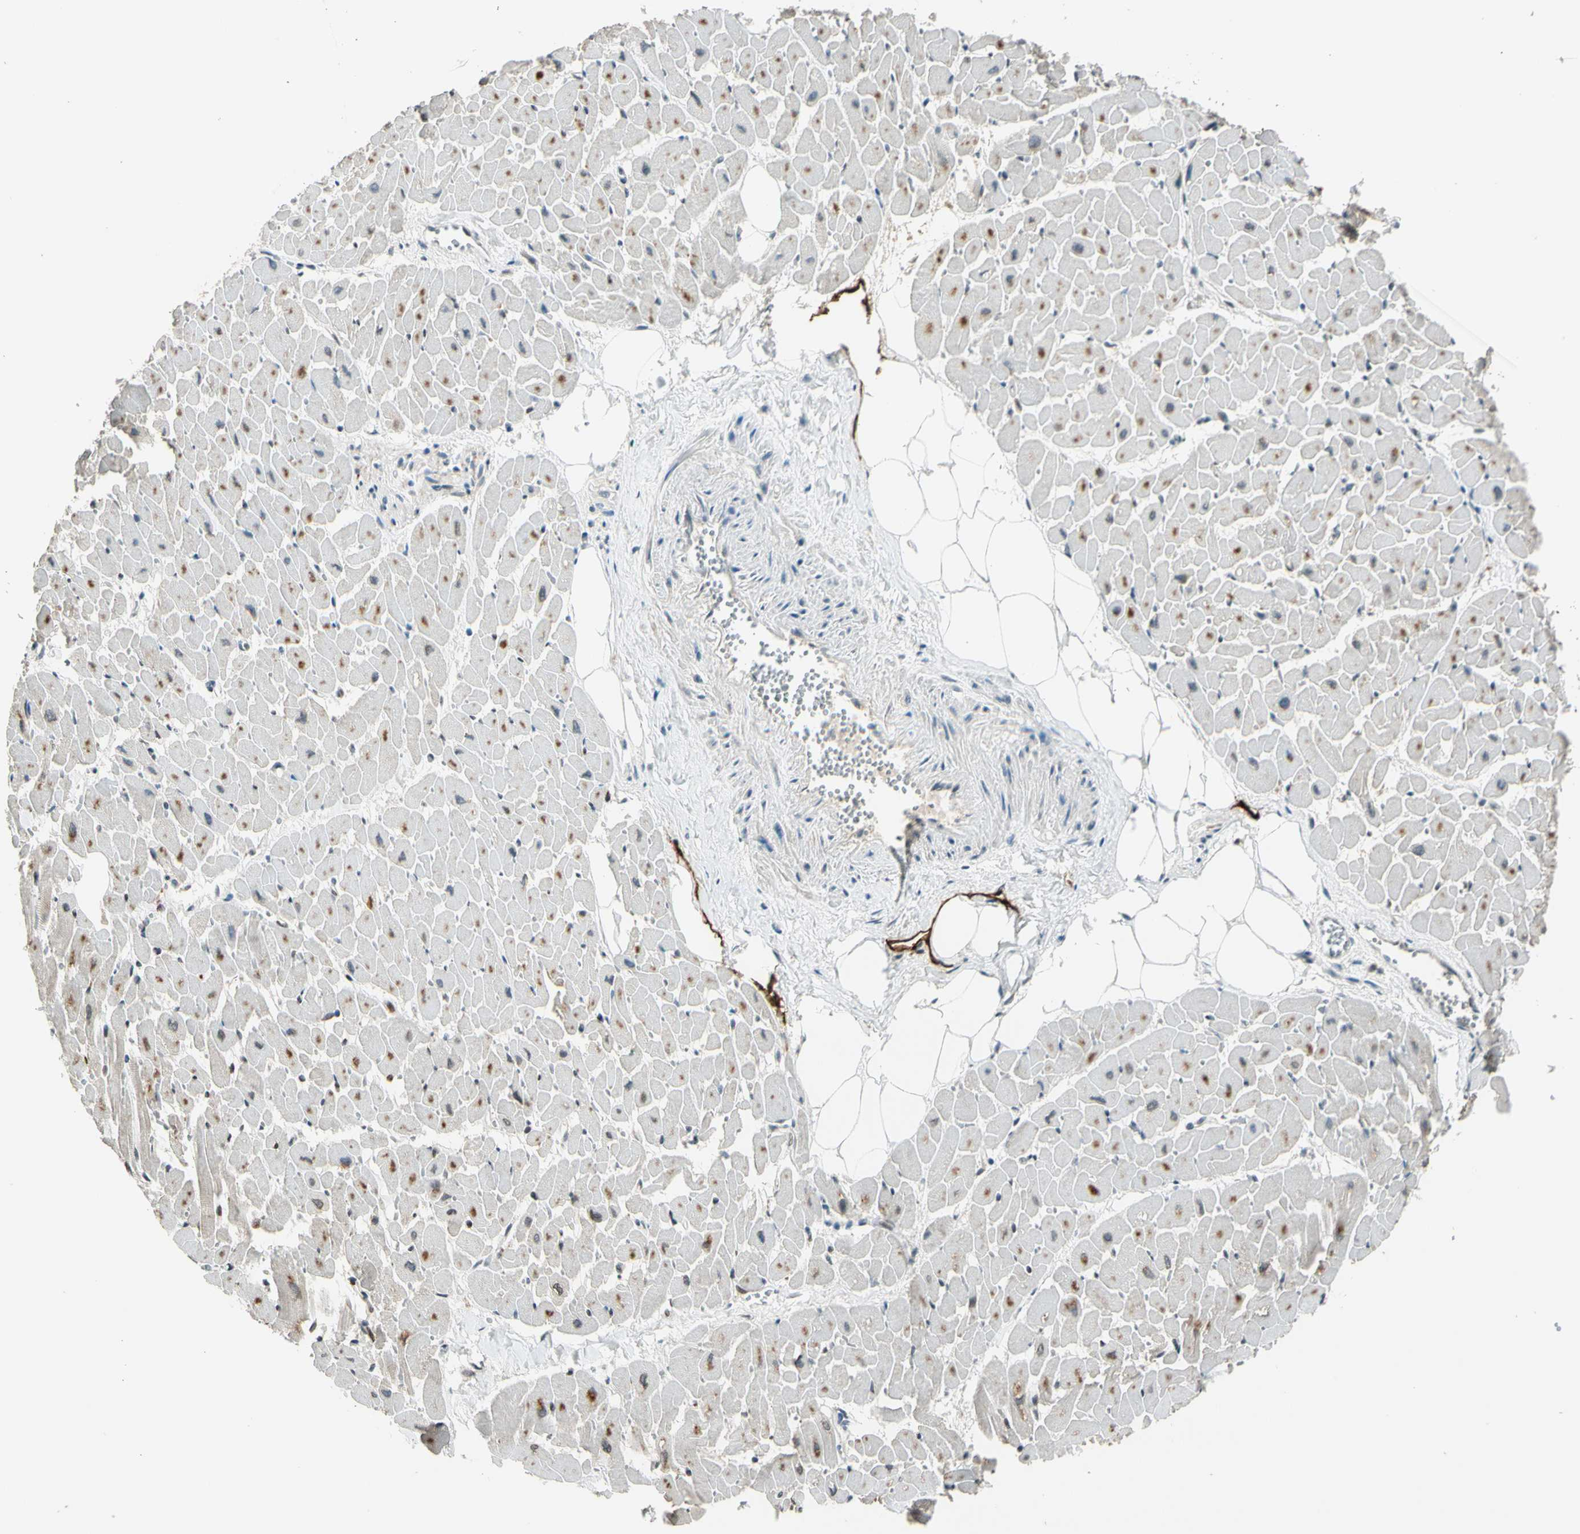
{"staining": {"intensity": "moderate", "quantity": "<25%", "location": "cytoplasmic/membranous"}, "tissue": "heart muscle", "cell_type": "Cardiomyocytes", "image_type": "normal", "snomed": [{"axis": "morphology", "description": "Normal tissue, NOS"}, {"axis": "topography", "description": "Heart"}], "caption": "Protein staining of normal heart muscle demonstrates moderate cytoplasmic/membranous positivity in approximately <25% of cardiomyocytes. The staining was performed using DAB (3,3'-diaminobenzidine), with brown indicating positive protein expression. Nuclei are stained blue with hematoxylin.", "gene": "PDPN", "patient": {"sex": "female", "age": 19}}